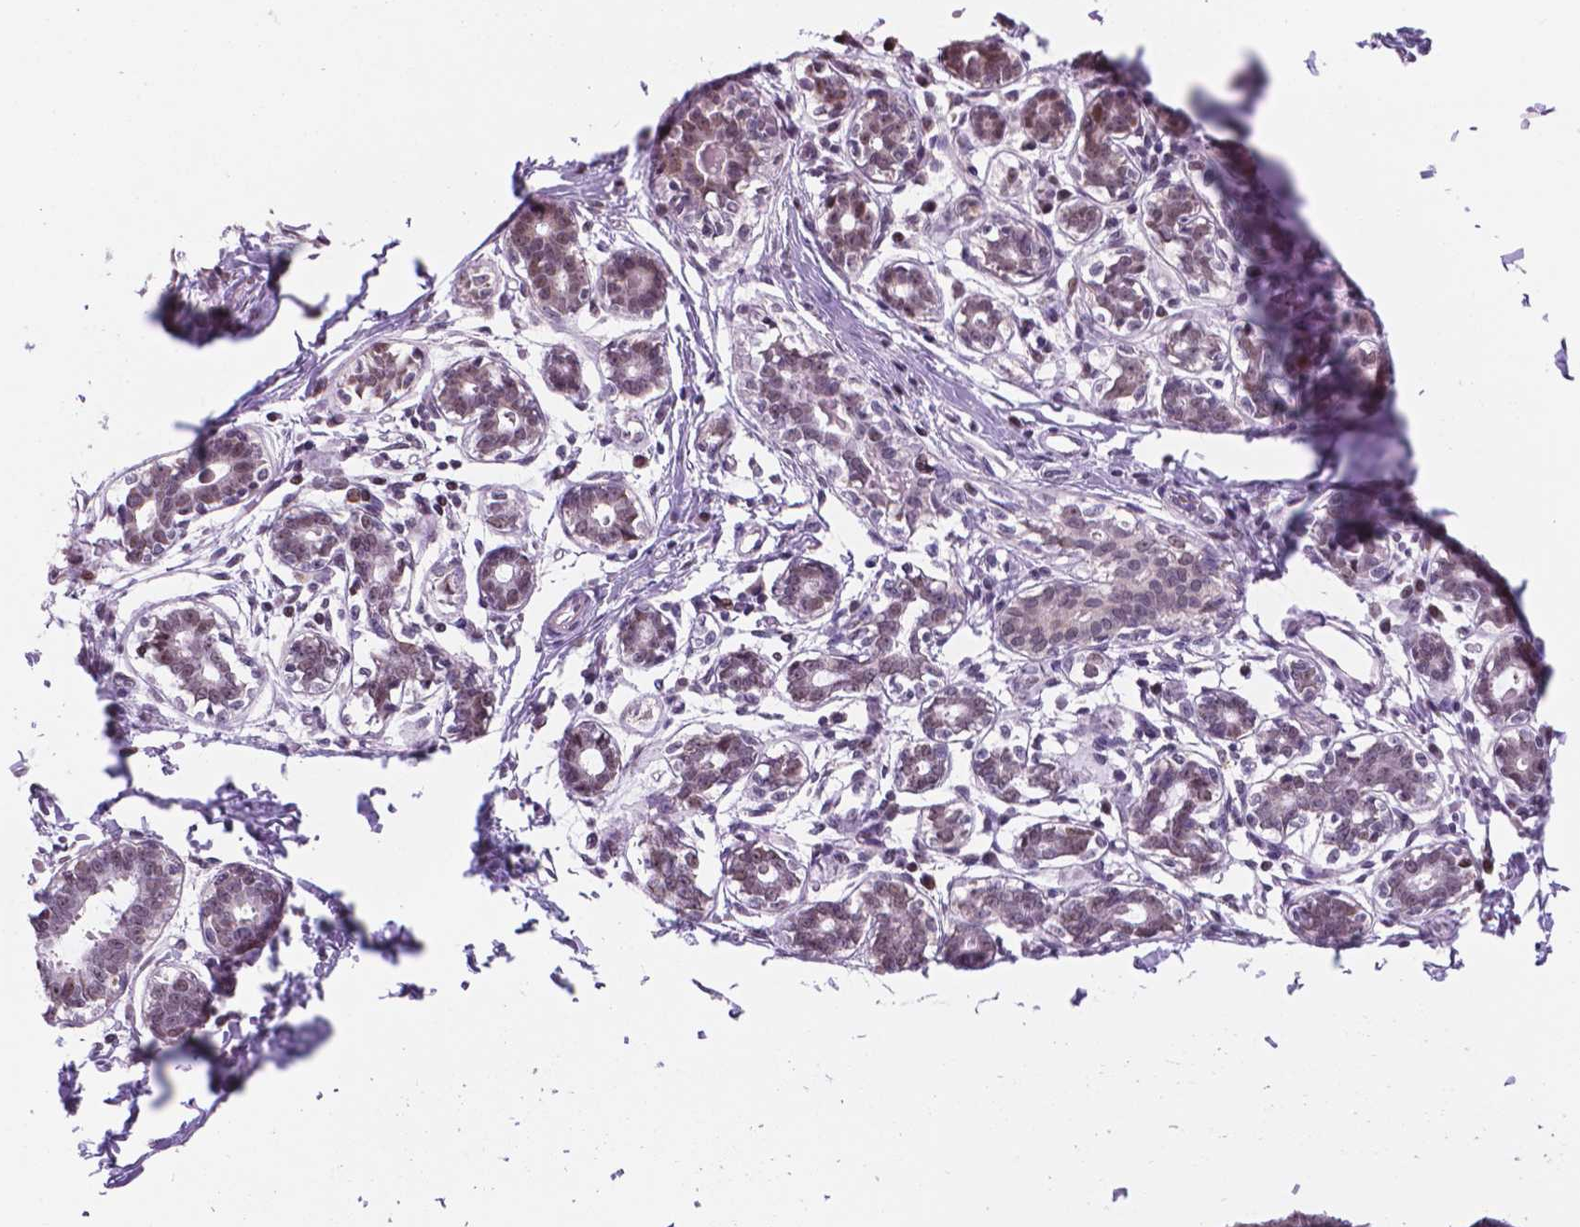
{"staining": {"intensity": "moderate", "quantity": ">75%", "location": "nuclear"}, "tissue": "breast", "cell_type": "Adipocytes", "image_type": "normal", "snomed": [{"axis": "morphology", "description": "Normal tissue, NOS"}, {"axis": "topography", "description": "Skin"}, {"axis": "topography", "description": "Breast"}], "caption": "Protein expression analysis of unremarkable breast reveals moderate nuclear staining in approximately >75% of adipocytes.", "gene": "NDUFA10", "patient": {"sex": "female", "age": 43}}